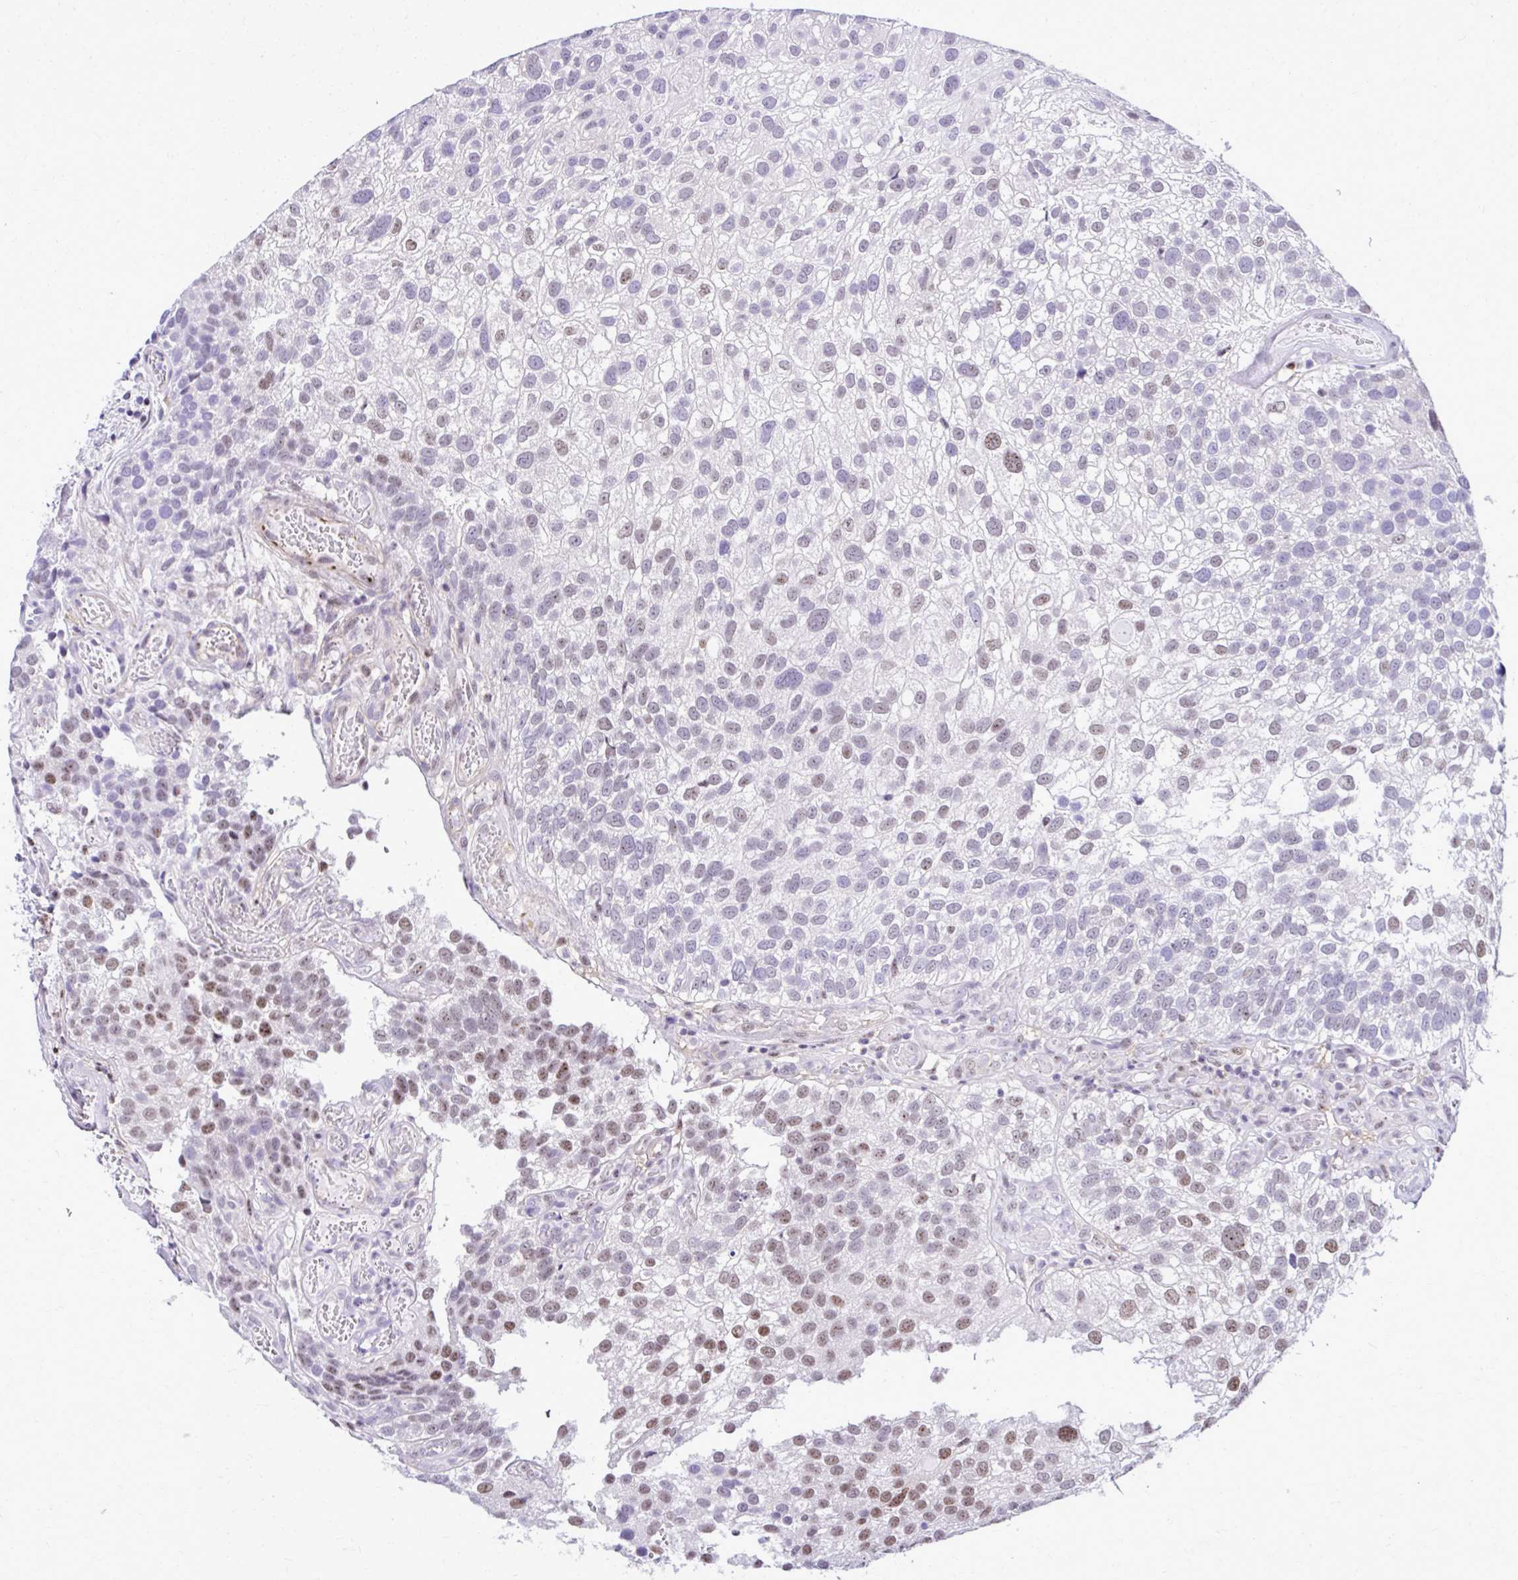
{"staining": {"intensity": "moderate", "quantity": "<25%", "location": "nuclear"}, "tissue": "urothelial cancer", "cell_type": "Tumor cells", "image_type": "cancer", "snomed": [{"axis": "morphology", "description": "Urothelial carcinoma, NOS"}, {"axis": "topography", "description": "Urinary bladder"}], "caption": "Protein staining demonstrates moderate nuclear positivity in approximately <25% of tumor cells in transitional cell carcinoma.", "gene": "RASL11B", "patient": {"sex": "male", "age": 87}}